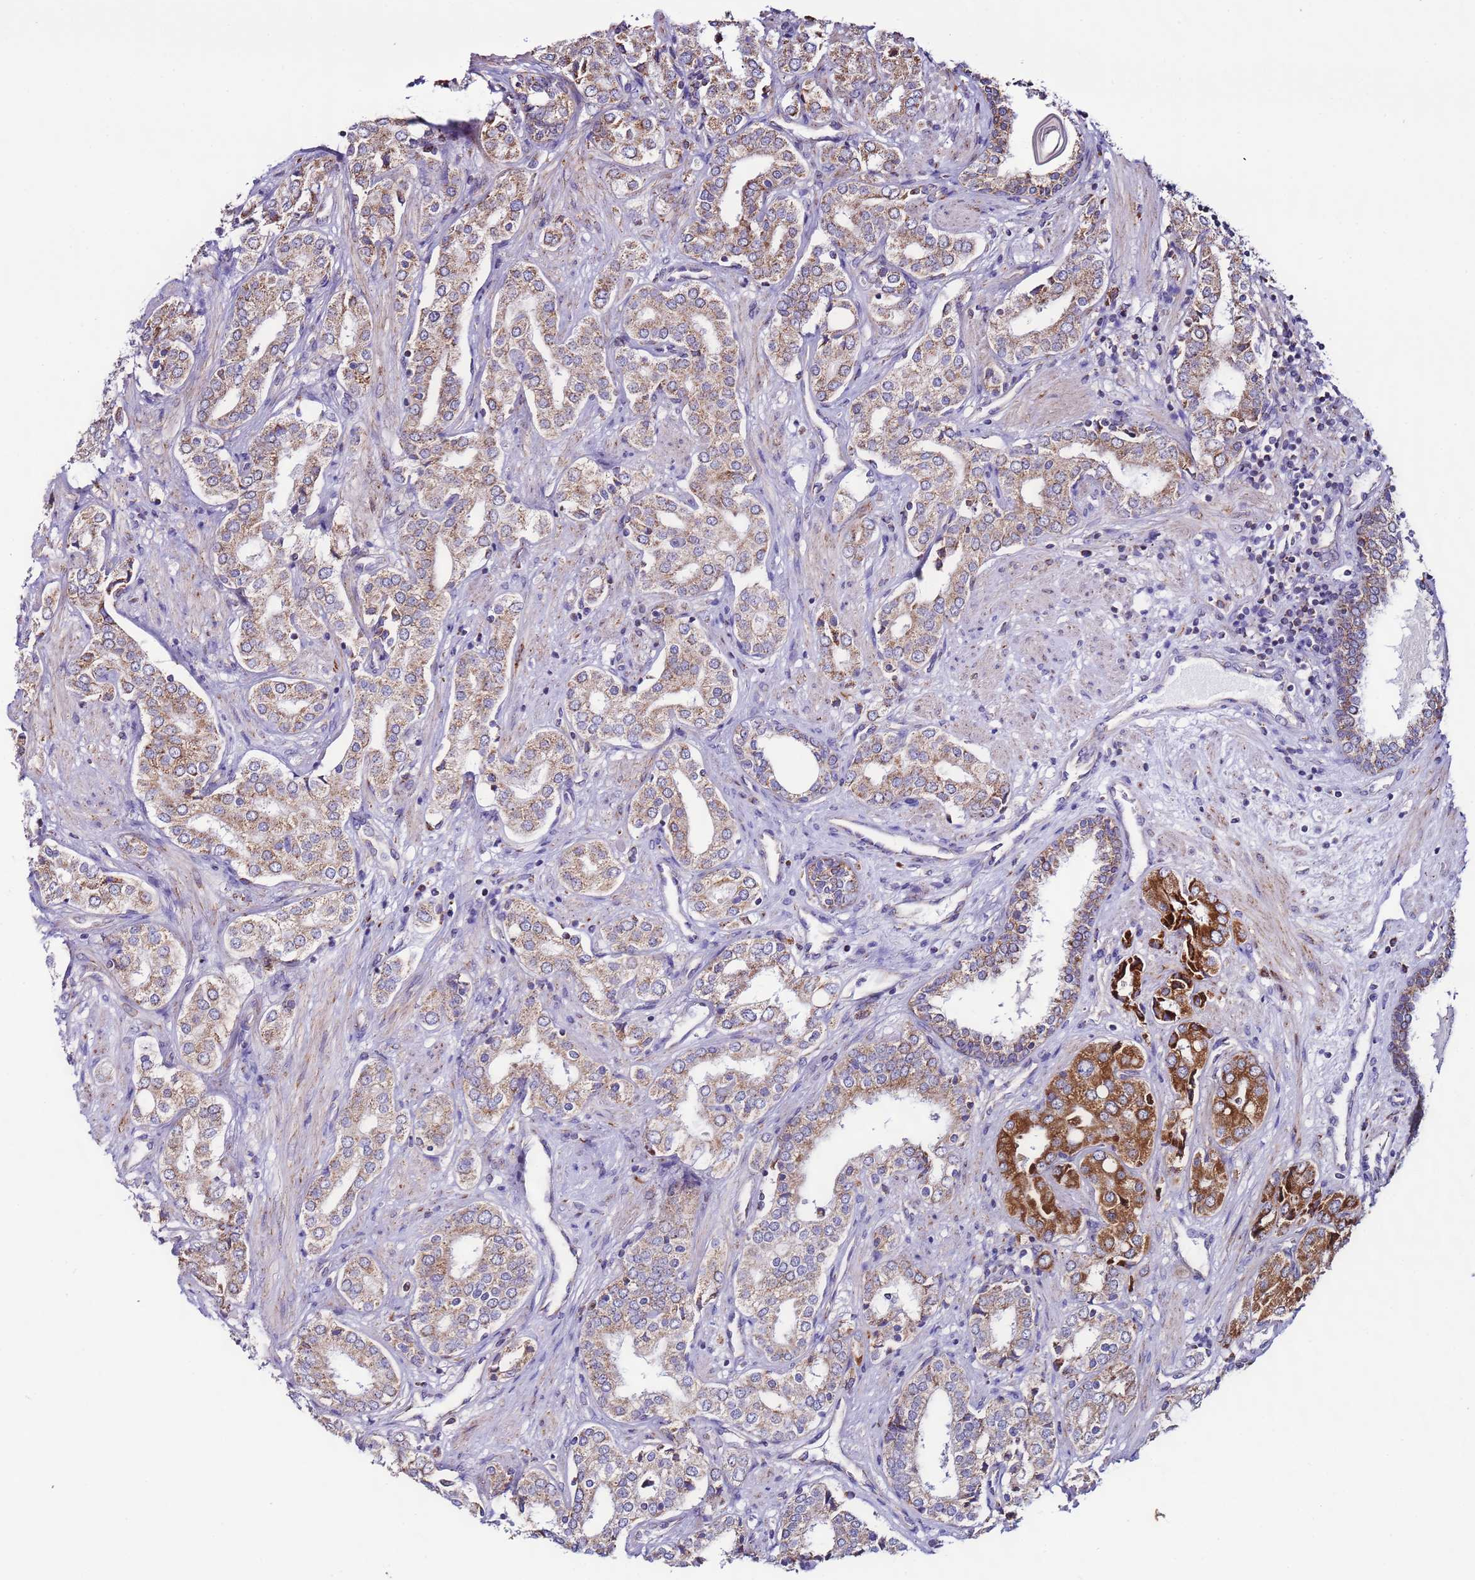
{"staining": {"intensity": "strong", "quantity": "25%-75%", "location": "cytoplasmic/membranous"}, "tissue": "prostate cancer", "cell_type": "Tumor cells", "image_type": "cancer", "snomed": [{"axis": "morphology", "description": "Adenocarcinoma, High grade"}, {"axis": "topography", "description": "Prostate"}], "caption": "A photomicrograph showing strong cytoplasmic/membranous positivity in about 25%-75% of tumor cells in prostate high-grade adenocarcinoma, as visualized by brown immunohistochemical staining.", "gene": "UEVLD", "patient": {"sex": "male", "age": 71}}